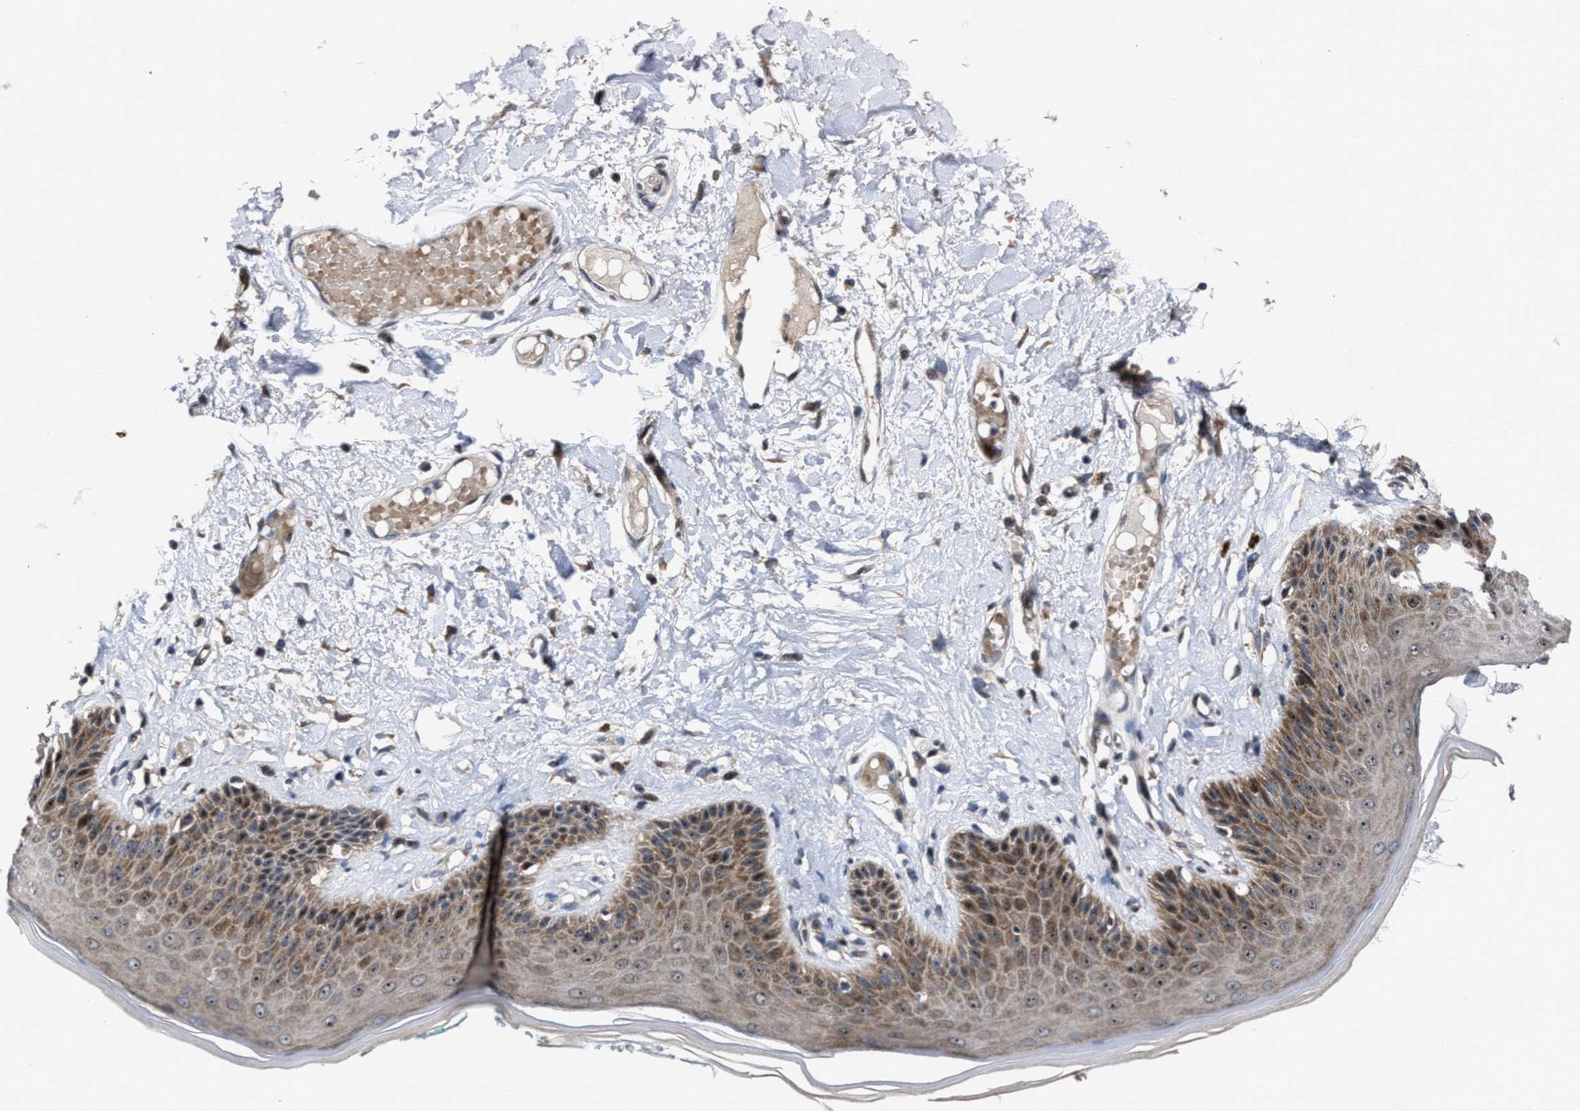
{"staining": {"intensity": "moderate", "quantity": ">75%", "location": "cytoplasmic/membranous,nuclear"}, "tissue": "skin", "cell_type": "Epidermal cells", "image_type": "normal", "snomed": [{"axis": "morphology", "description": "Normal tissue, NOS"}, {"axis": "topography", "description": "Vulva"}], "caption": "Immunohistochemical staining of normal human skin exhibits >75% levels of moderate cytoplasmic/membranous,nuclear protein positivity in approximately >75% of epidermal cells. The protein of interest is stained brown, and the nuclei are stained in blue (DAB IHC with brightfield microscopy, high magnification).", "gene": "HAUS6", "patient": {"sex": "female", "age": 73}}